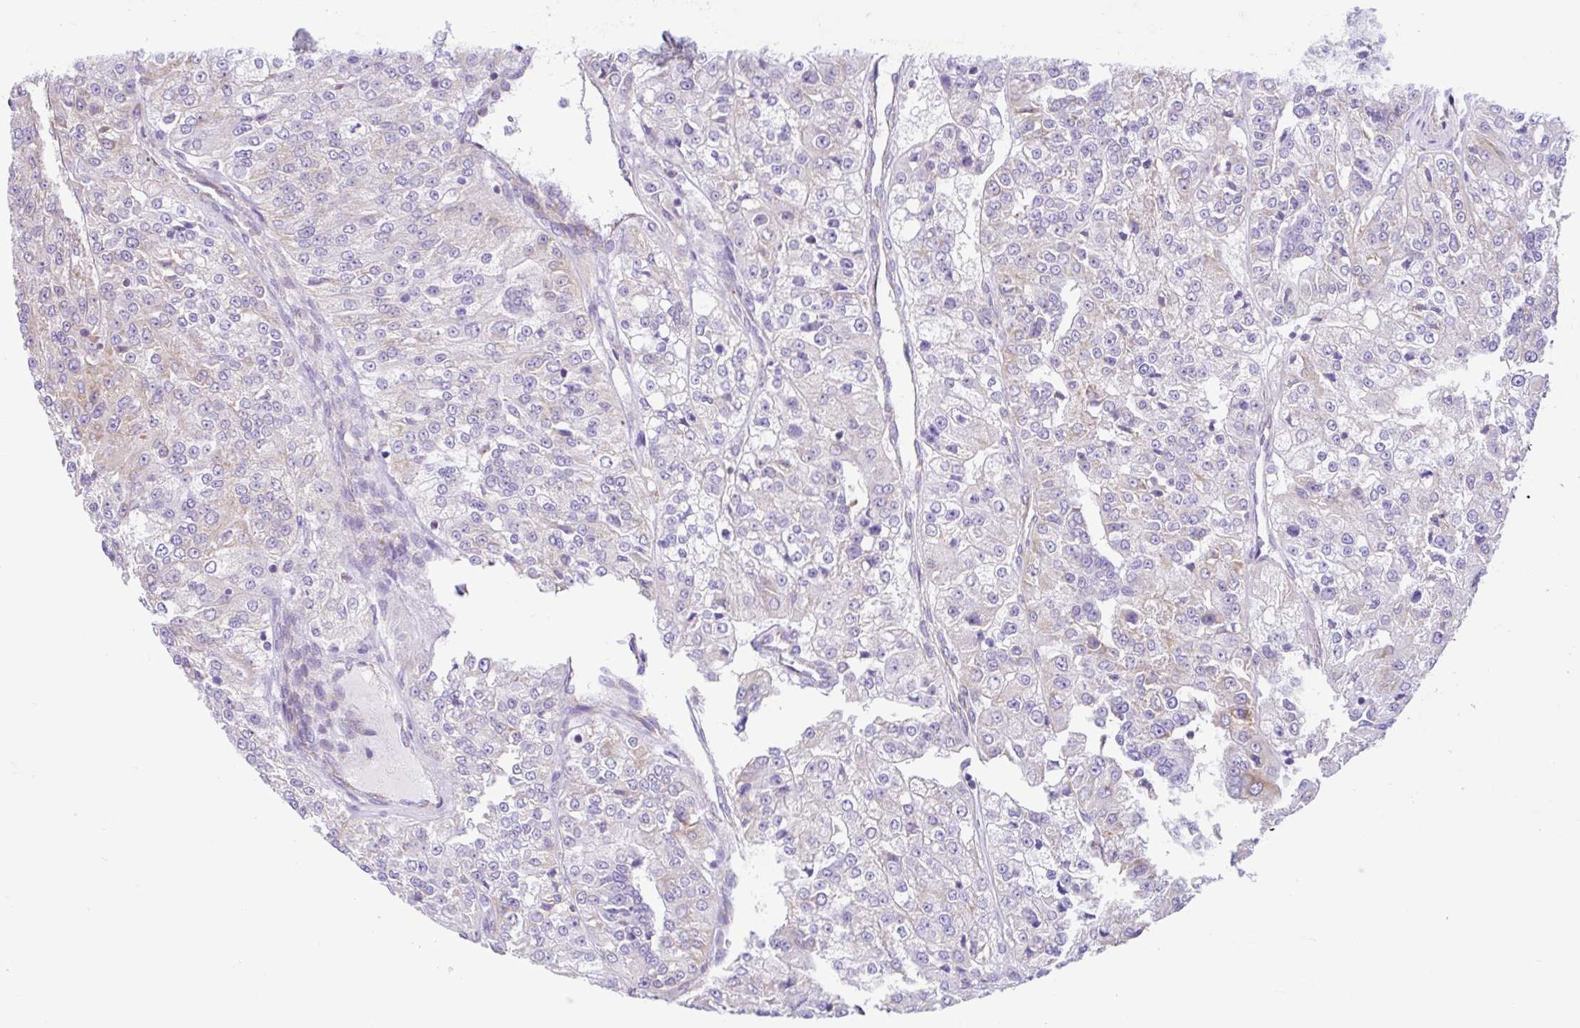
{"staining": {"intensity": "weak", "quantity": "25%-75%", "location": "cytoplasmic/membranous"}, "tissue": "renal cancer", "cell_type": "Tumor cells", "image_type": "cancer", "snomed": [{"axis": "morphology", "description": "Adenocarcinoma, NOS"}, {"axis": "topography", "description": "Kidney"}], "caption": "The image exhibits staining of renal cancer (adenocarcinoma), revealing weak cytoplasmic/membranous protein positivity (brown color) within tumor cells.", "gene": "NDUFS2", "patient": {"sex": "female", "age": 63}}